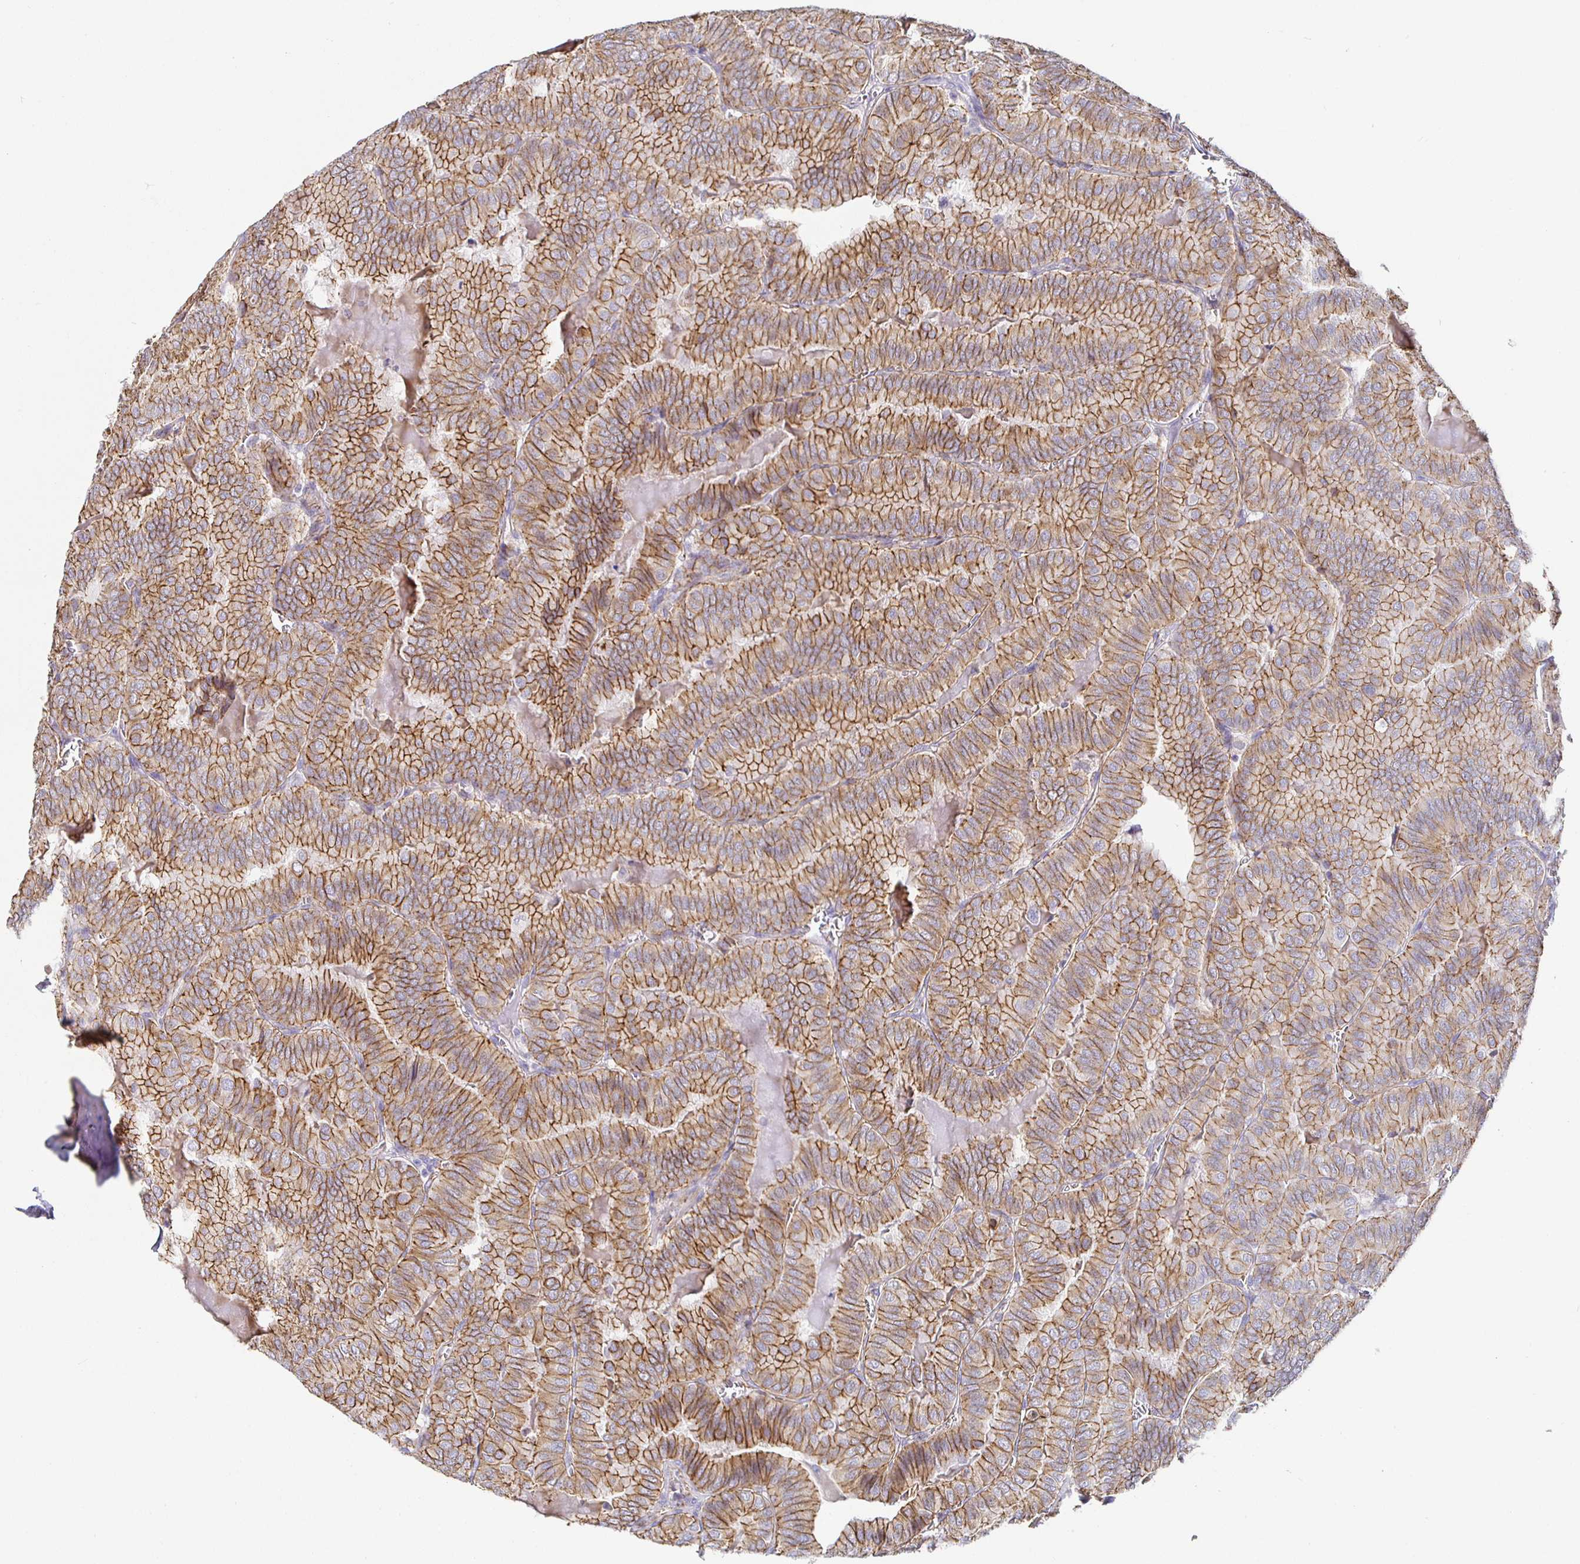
{"staining": {"intensity": "moderate", "quantity": ">75%", "location": "cytoplasmic/membranous"}, "tissue": "thyroid cancer", "cell_type": "Tumor cells", "image_type": "cancer", "snomed": [{"axis": "morphology", "description": "Papillary adenocarcinoma, NOS"}, {"axis": "topography", "description": "Thyroid gland"}], "caption": "Tumor cells display moderate cytoplasmic/membranous staining in approximately >75% of cells in thyroid cancer.", "gene": "PIWIL3", "patient": {"sex": "female", "age": 75}}